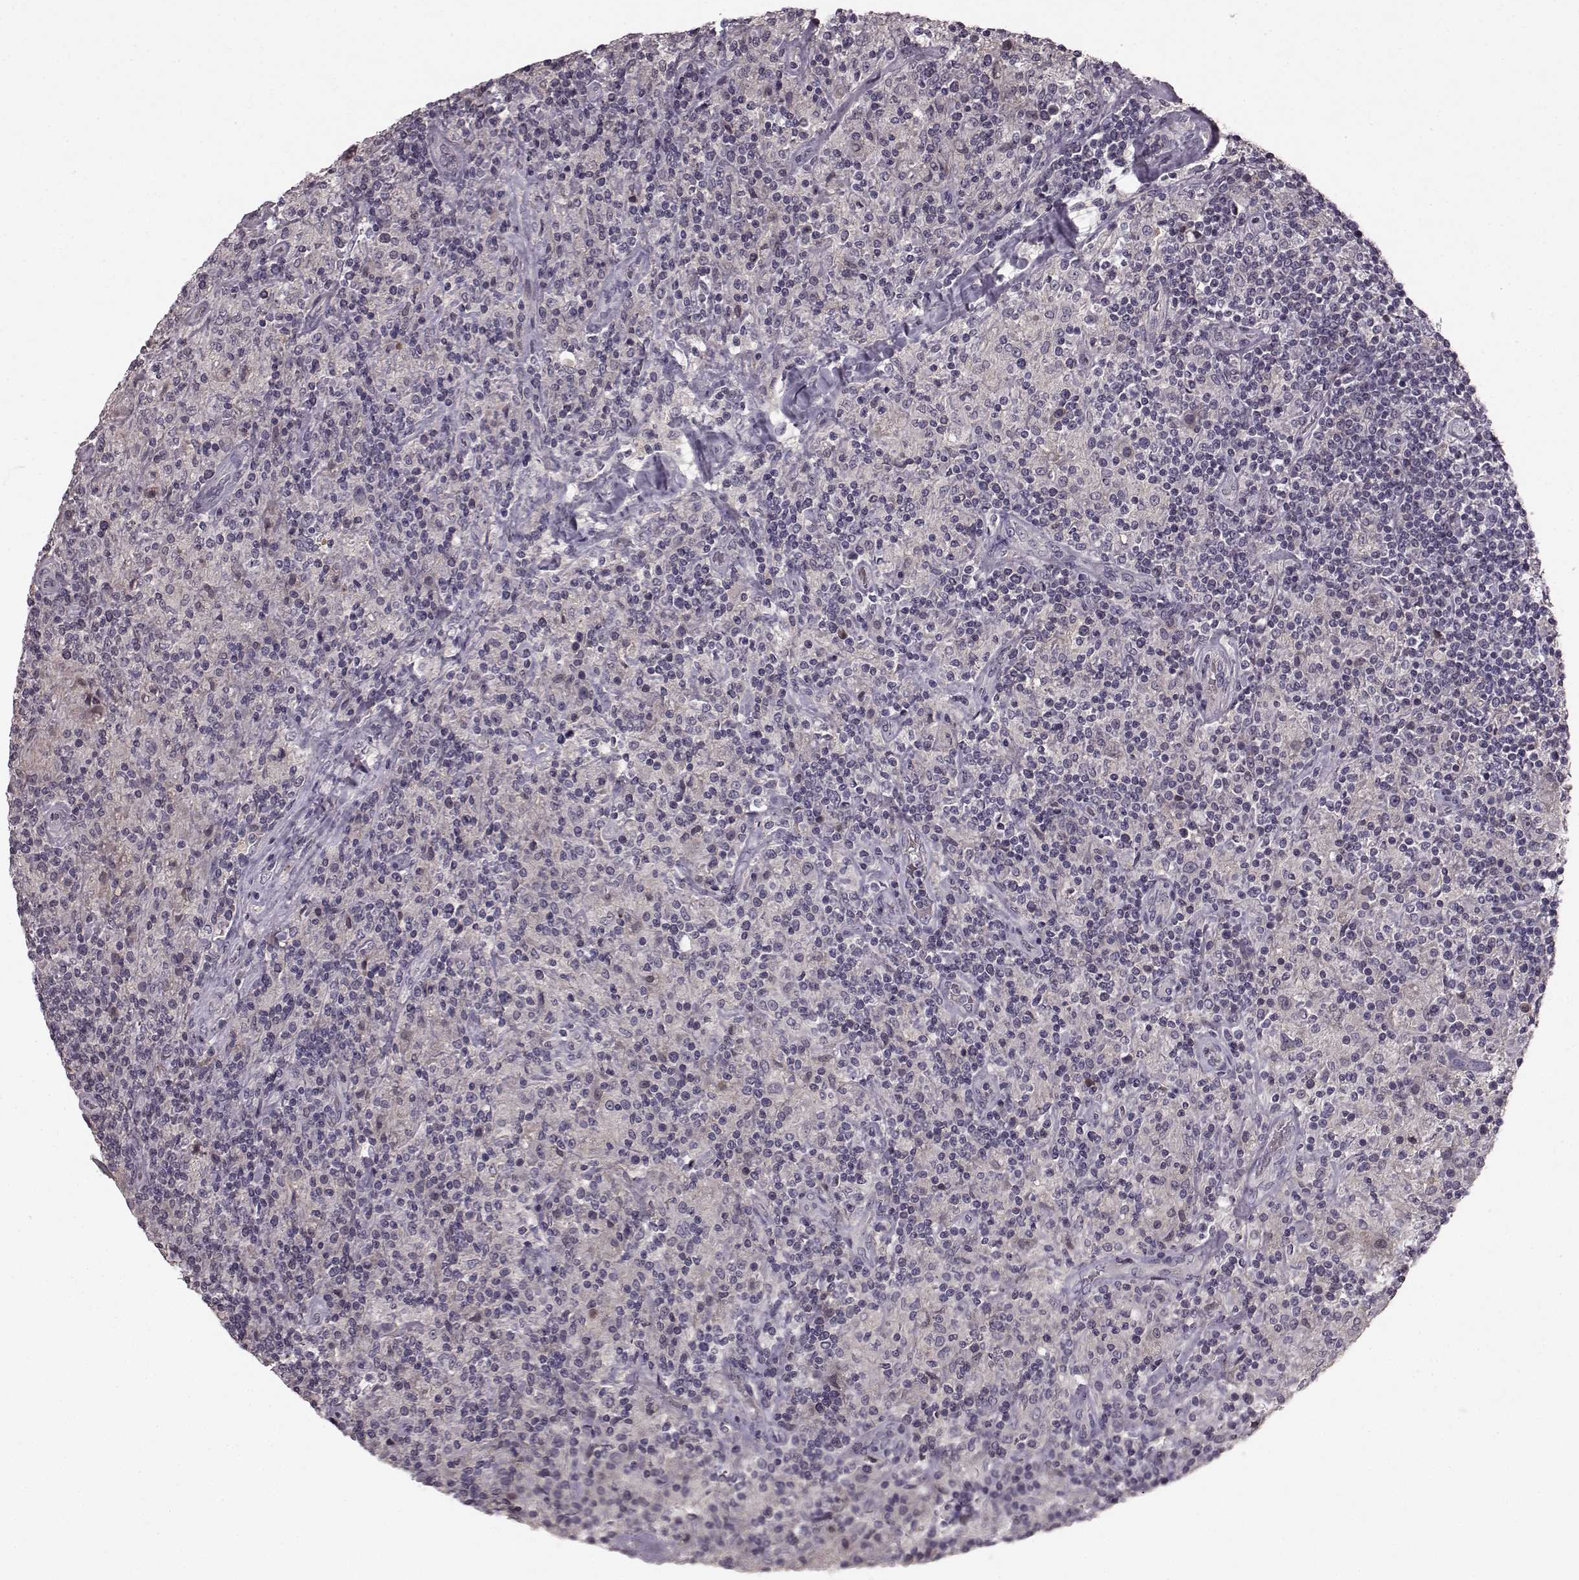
{"staining": {"intensity": "negative", "quantity": "none", "location": "none"}, "tissue": "lymphoma", "cell_type": "Tumor cells", "image_type": "cancer", "snomed": [{"axis": "morphology", "description": "Hodgkin's disease, NOS"}, {"axis": "topography", "description": "Lymph node"}], "caption": "Histopathology image shows no significant protein positivity in tumor cells of Hodgkin's disease.", "gene": "SLC22A18", "patient": {"sex": "male", "age": 70}}